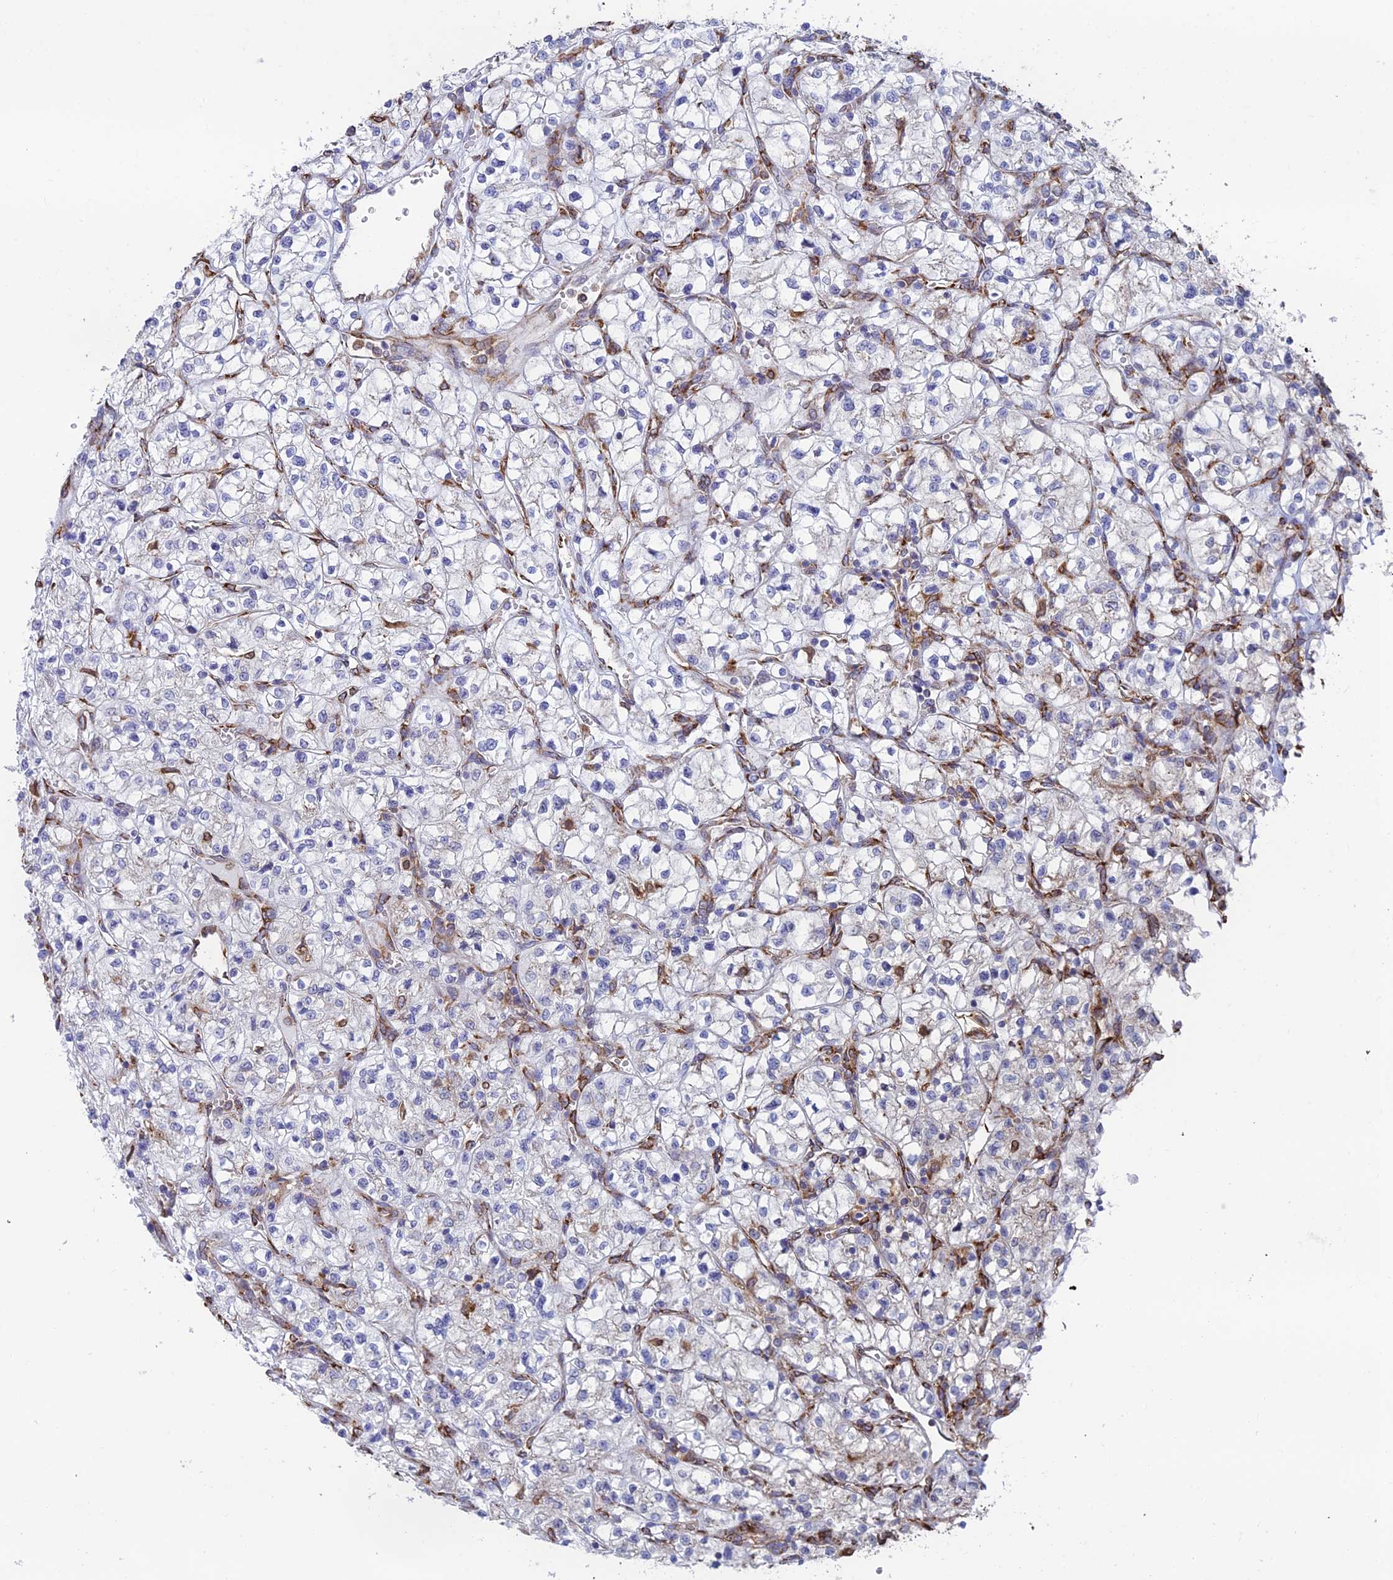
{"staining": {"intensity": "negative", "quantity": "none", "location": "none"}, "tissue": "renal cancer", "cell_type": "Tumor cells", "image_type": "cancer", "snomed": [{"axis": "morphology", "description": "Adenocarcinoma, NOS"}, {"axis": "topography", "description": "Kidney"}], "caption": "Immunohistochemical staining of human adenocarcinoma (renal) shows no significant positivity in tumor cells.", "gene": "CCDC69", "patient": {"sex": "female", "age": 64}}